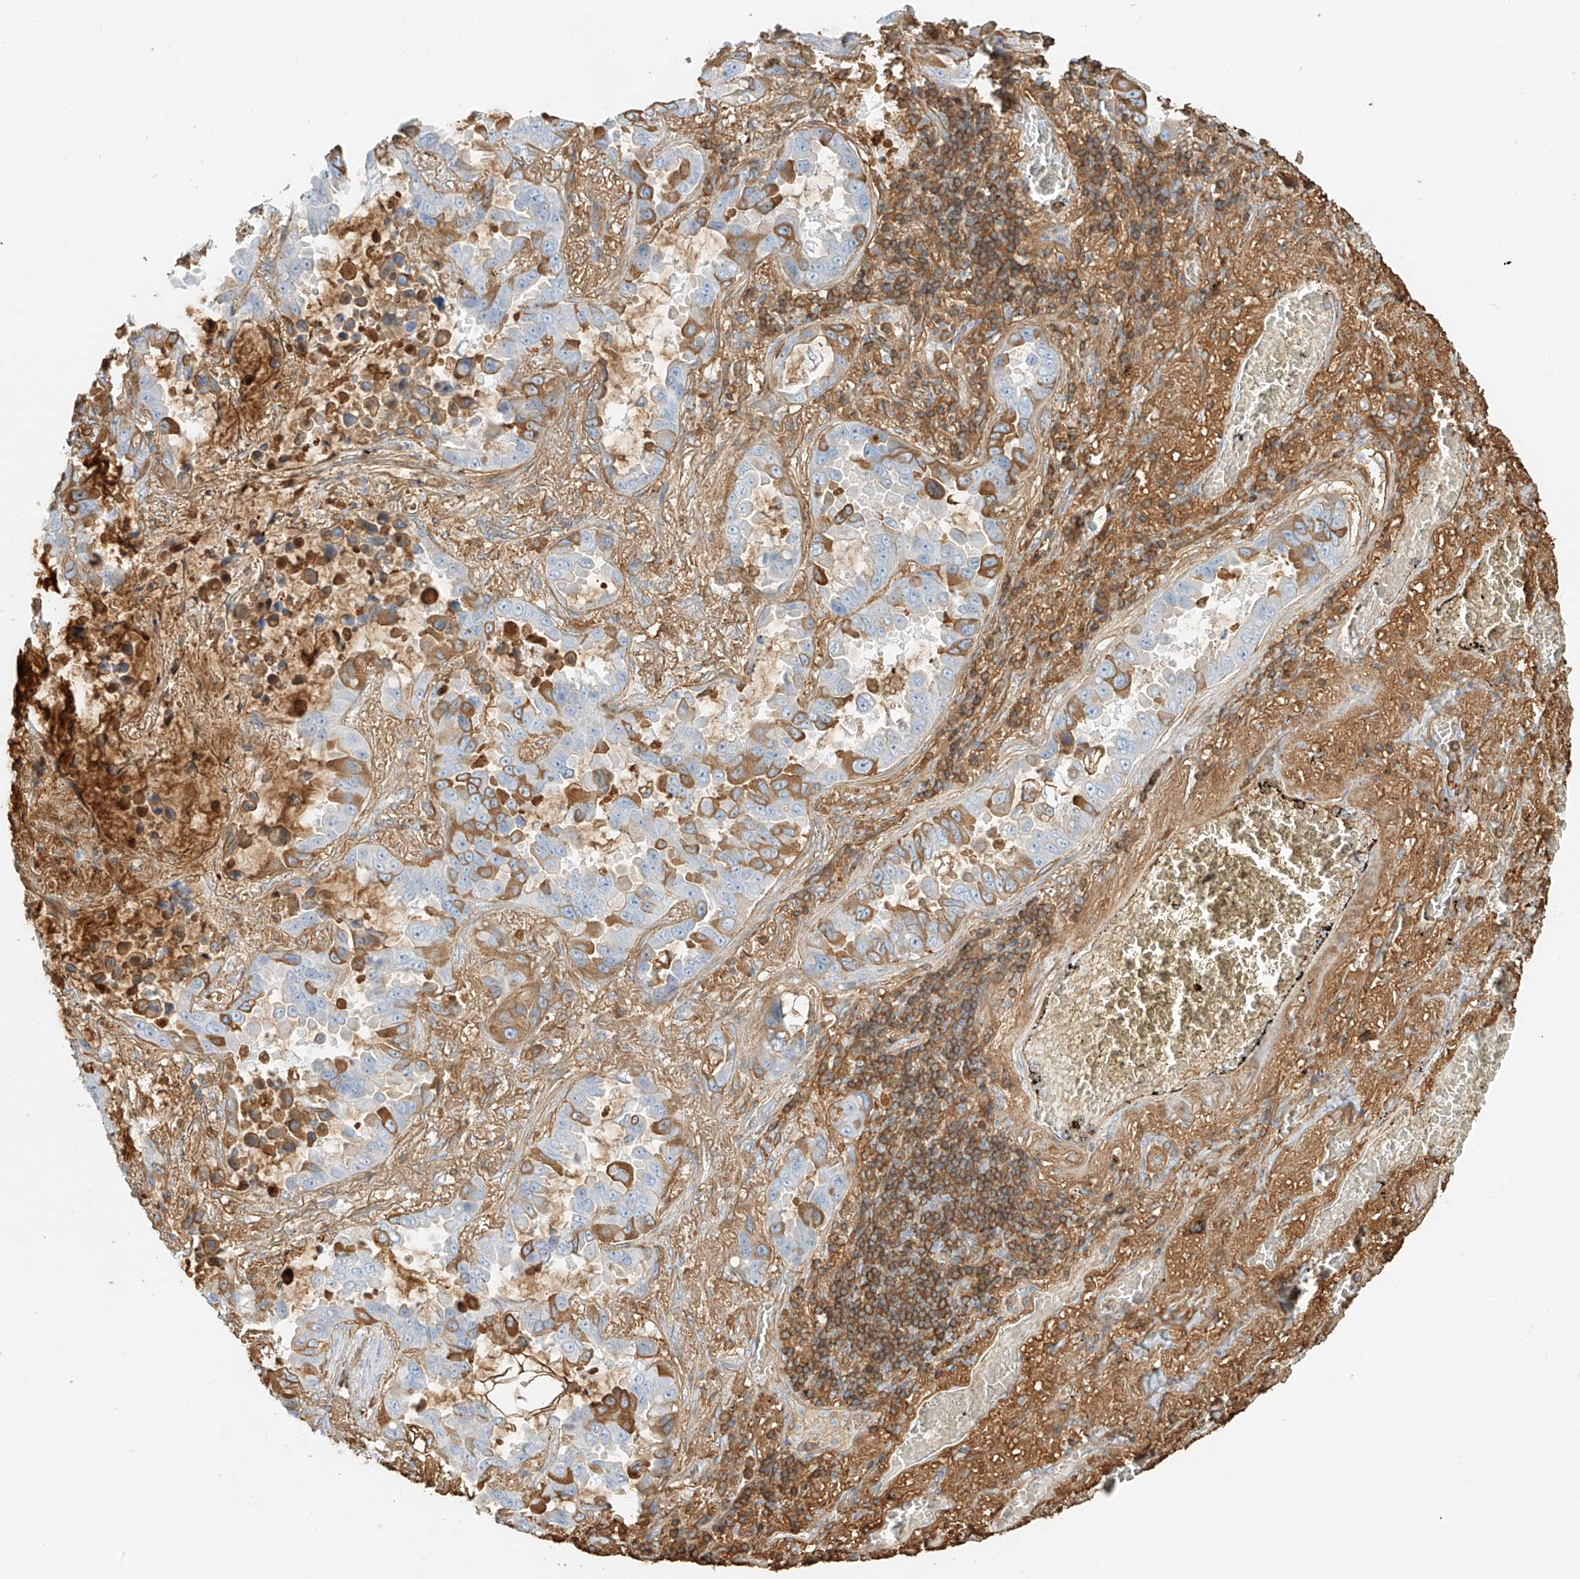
{"staining": {"intensity": "moderate", "quantity": "25%-75%", "location": "cytoplasmic/membranous"}, "tissue": "lung cancer", "cell_type": "Tumor cells", "image_type": "cancer", "snomed": [{"axis": "morphology", "description": "Adenocarcinoma, NOS"}, {"axis": "topography", "description": "Lung"}], "caption": "Lung cancer (adenocarcinoma) was stained to show a protein in brown. There is medium levels of moderate cytoplasmic/membranous staining in approximately 25%-75% of tumor cells.", "gene": "OCSTAMP", "patient": {"sex": "male", "age": 64}}